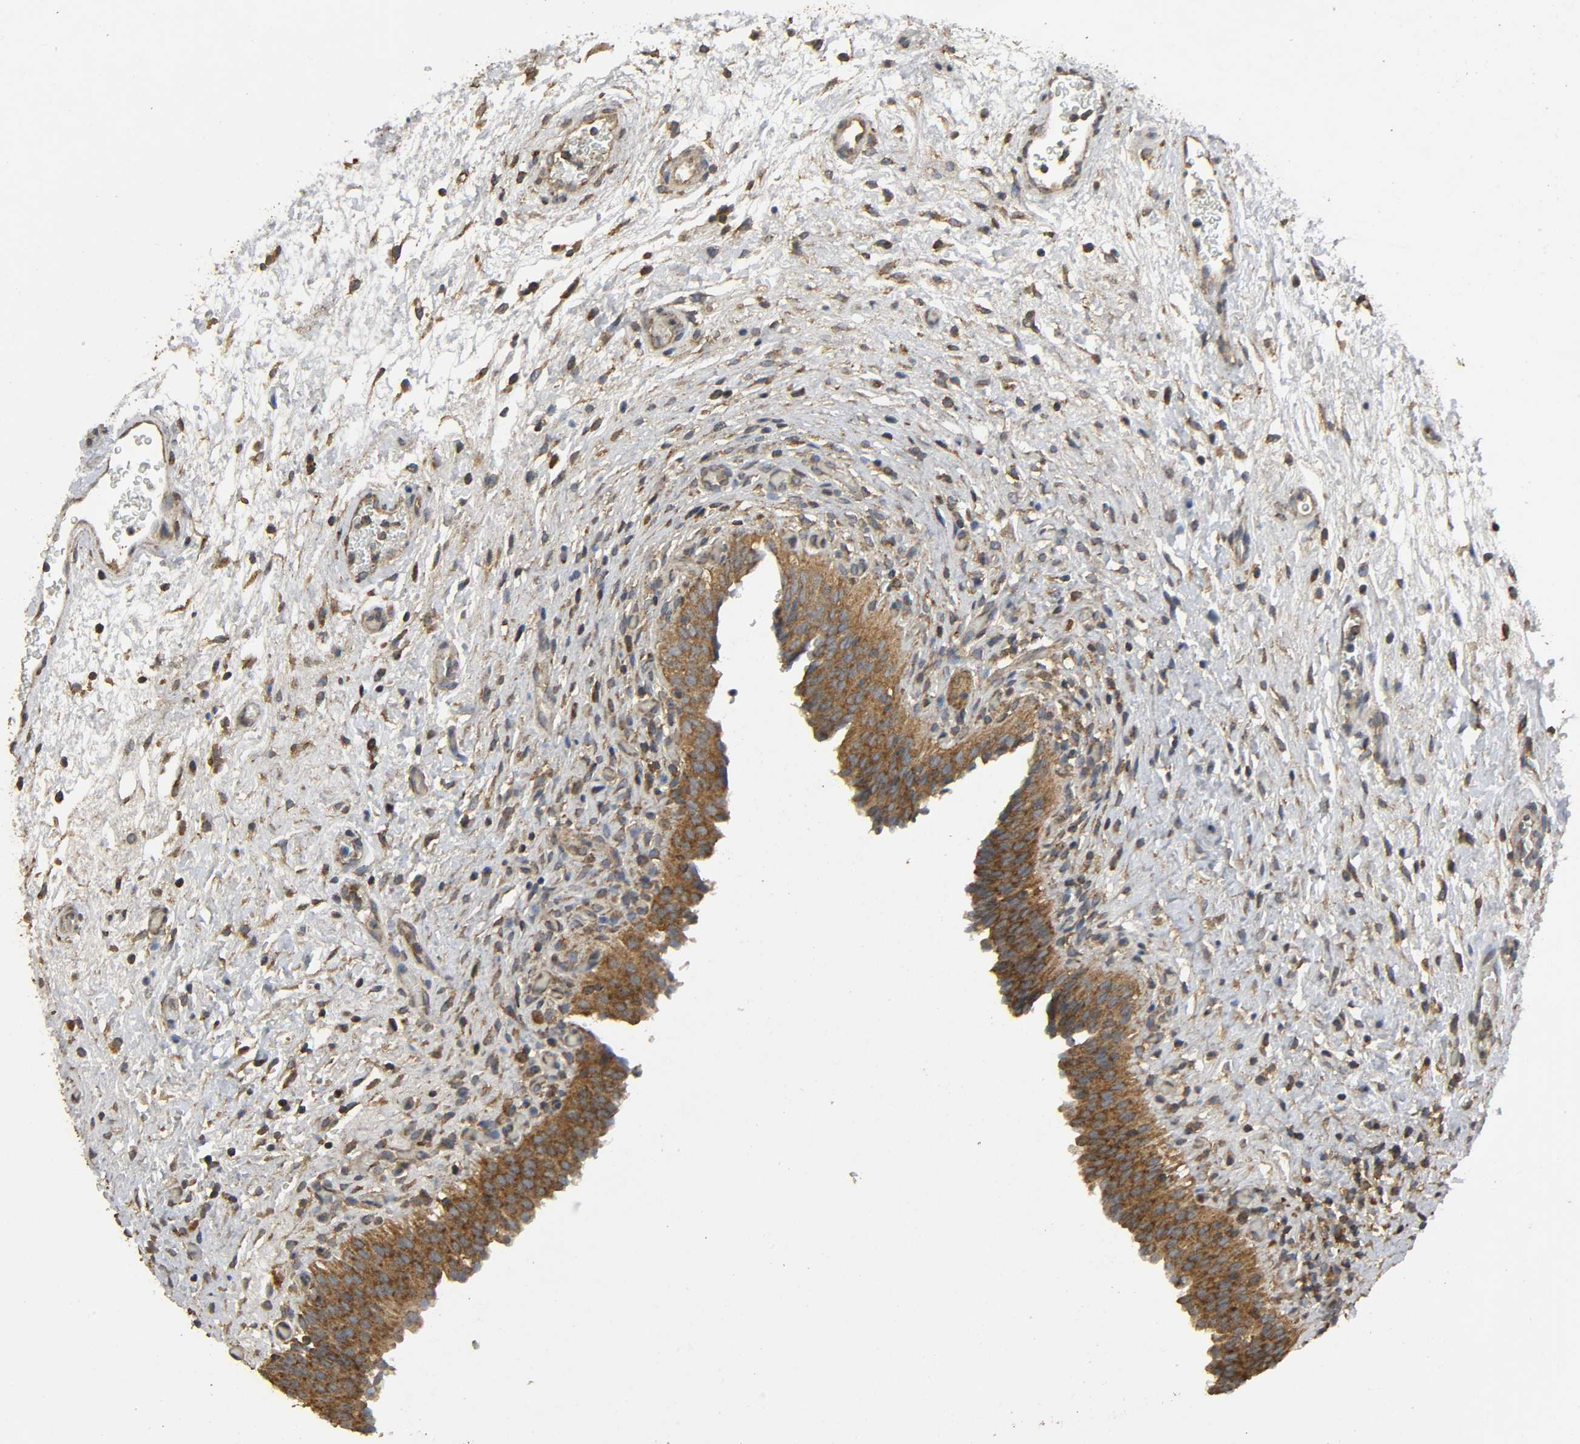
{"staining": {"intensity": "strong", "quantity": ">75%", "location": "cytoplasmic/membranous"}, "tissue": "urinary bladder", "cell_type": "Urothelial cells", "image_type": "normal", "snomed": [{"axis": "morphology", "description": "Normal tissue, NOS"}, {"axis": "topography", "description": "Urinary bladder"}], "caption": "Strong cytoplasmic/membranous positivity for a protein is present in about >75% of urothelial cells of benign urinary bladder using immunohistochemistry (IHC).", "gene": "DDX6", "patient": {"sex": "male", "age": 51}}